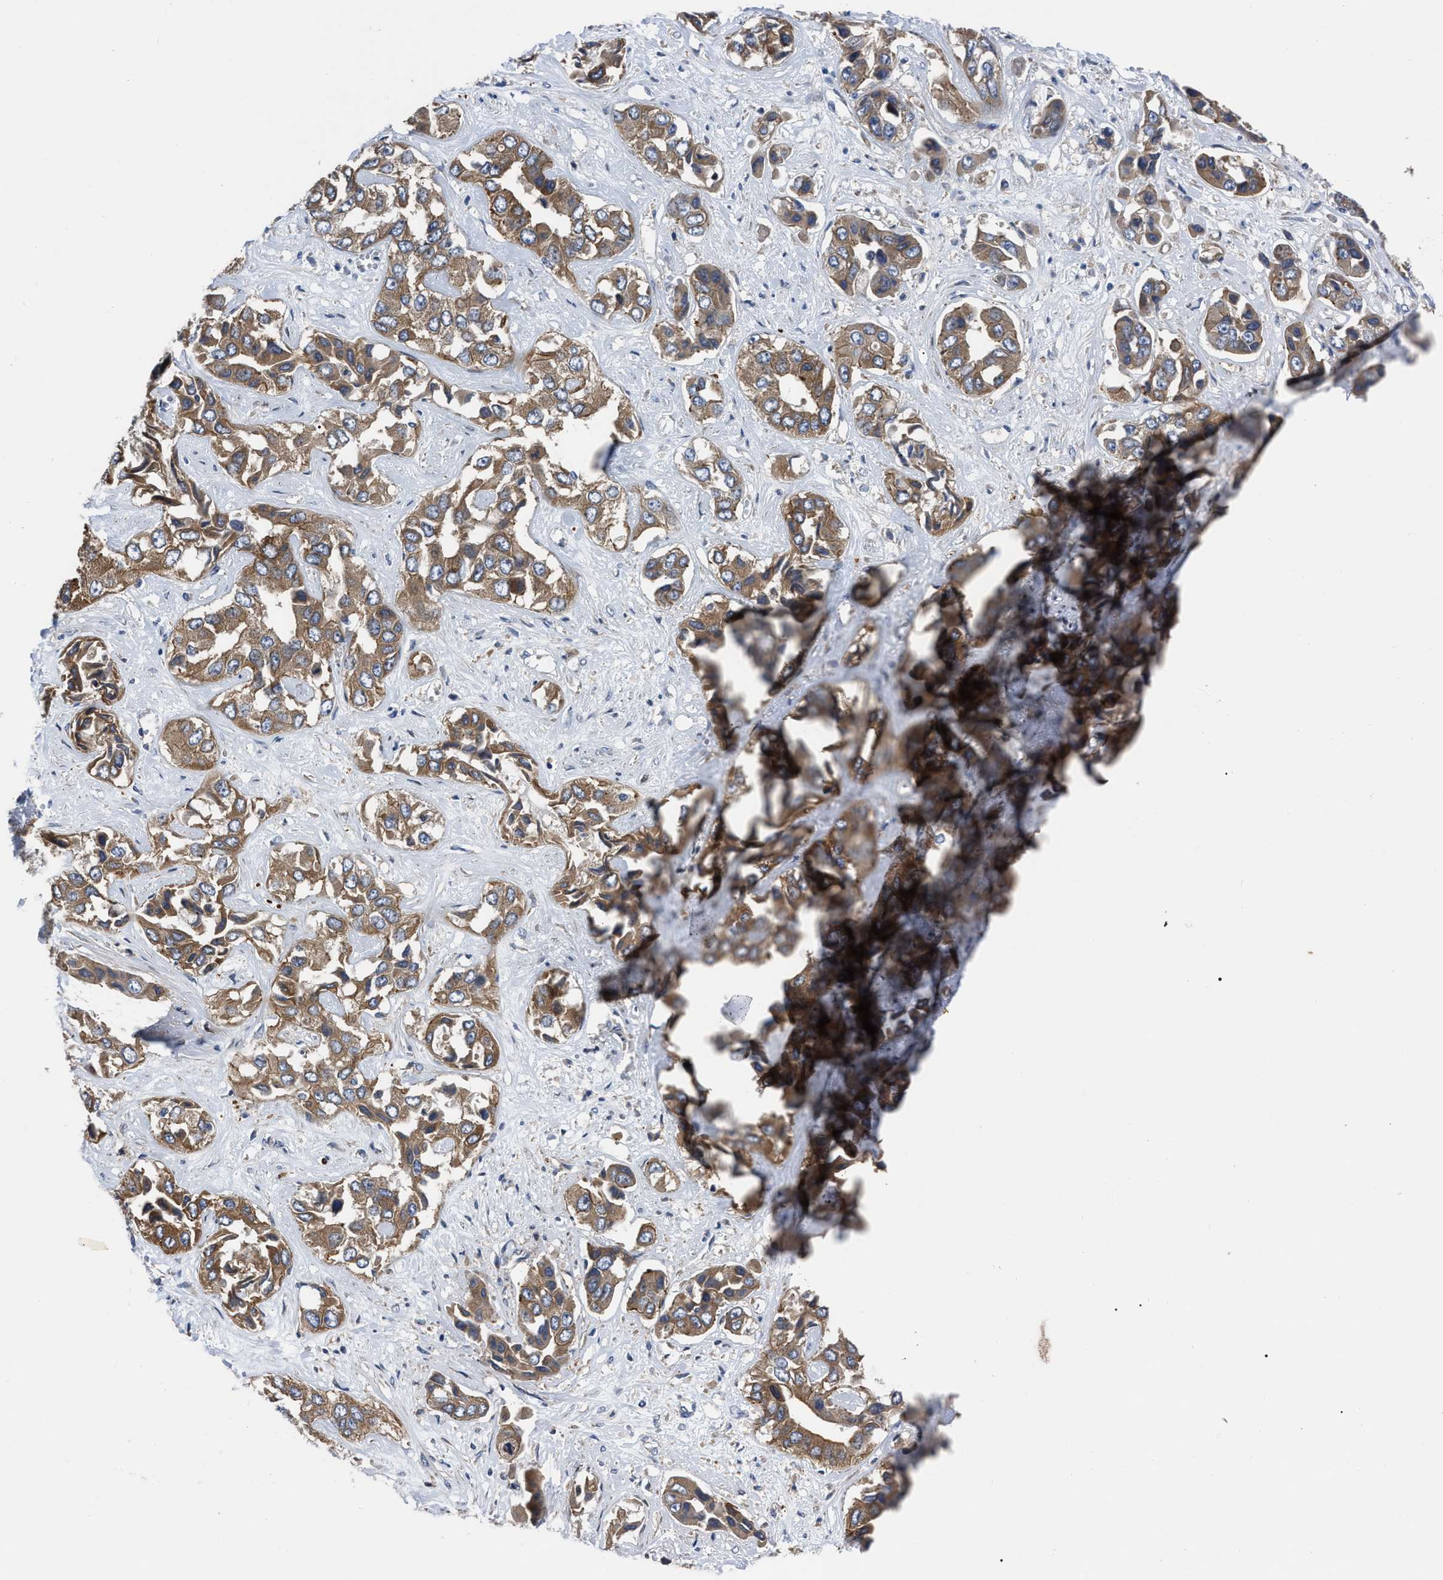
{"staining": {"intensity": "moderate", "quantity": ">75%", "location": "cytoplasmic/membranous"}, "tissue": "liver cancer", "cell_type": "Tumor cells", "image_type": "cancer", "snomed": [{"axis": "morphology", "description": "Cholangiocarcinoma"}, {"axis": "topography", "description": "Liver"}], "caption": "Liver cancer tissue demonstrates moderate cytoplasmic/membranous staining in approximately >75% of tumor cells, visualized by immunohistochemistry.", "gene": "PPWD1", "patient": {"sex": "female", "age": 52}}